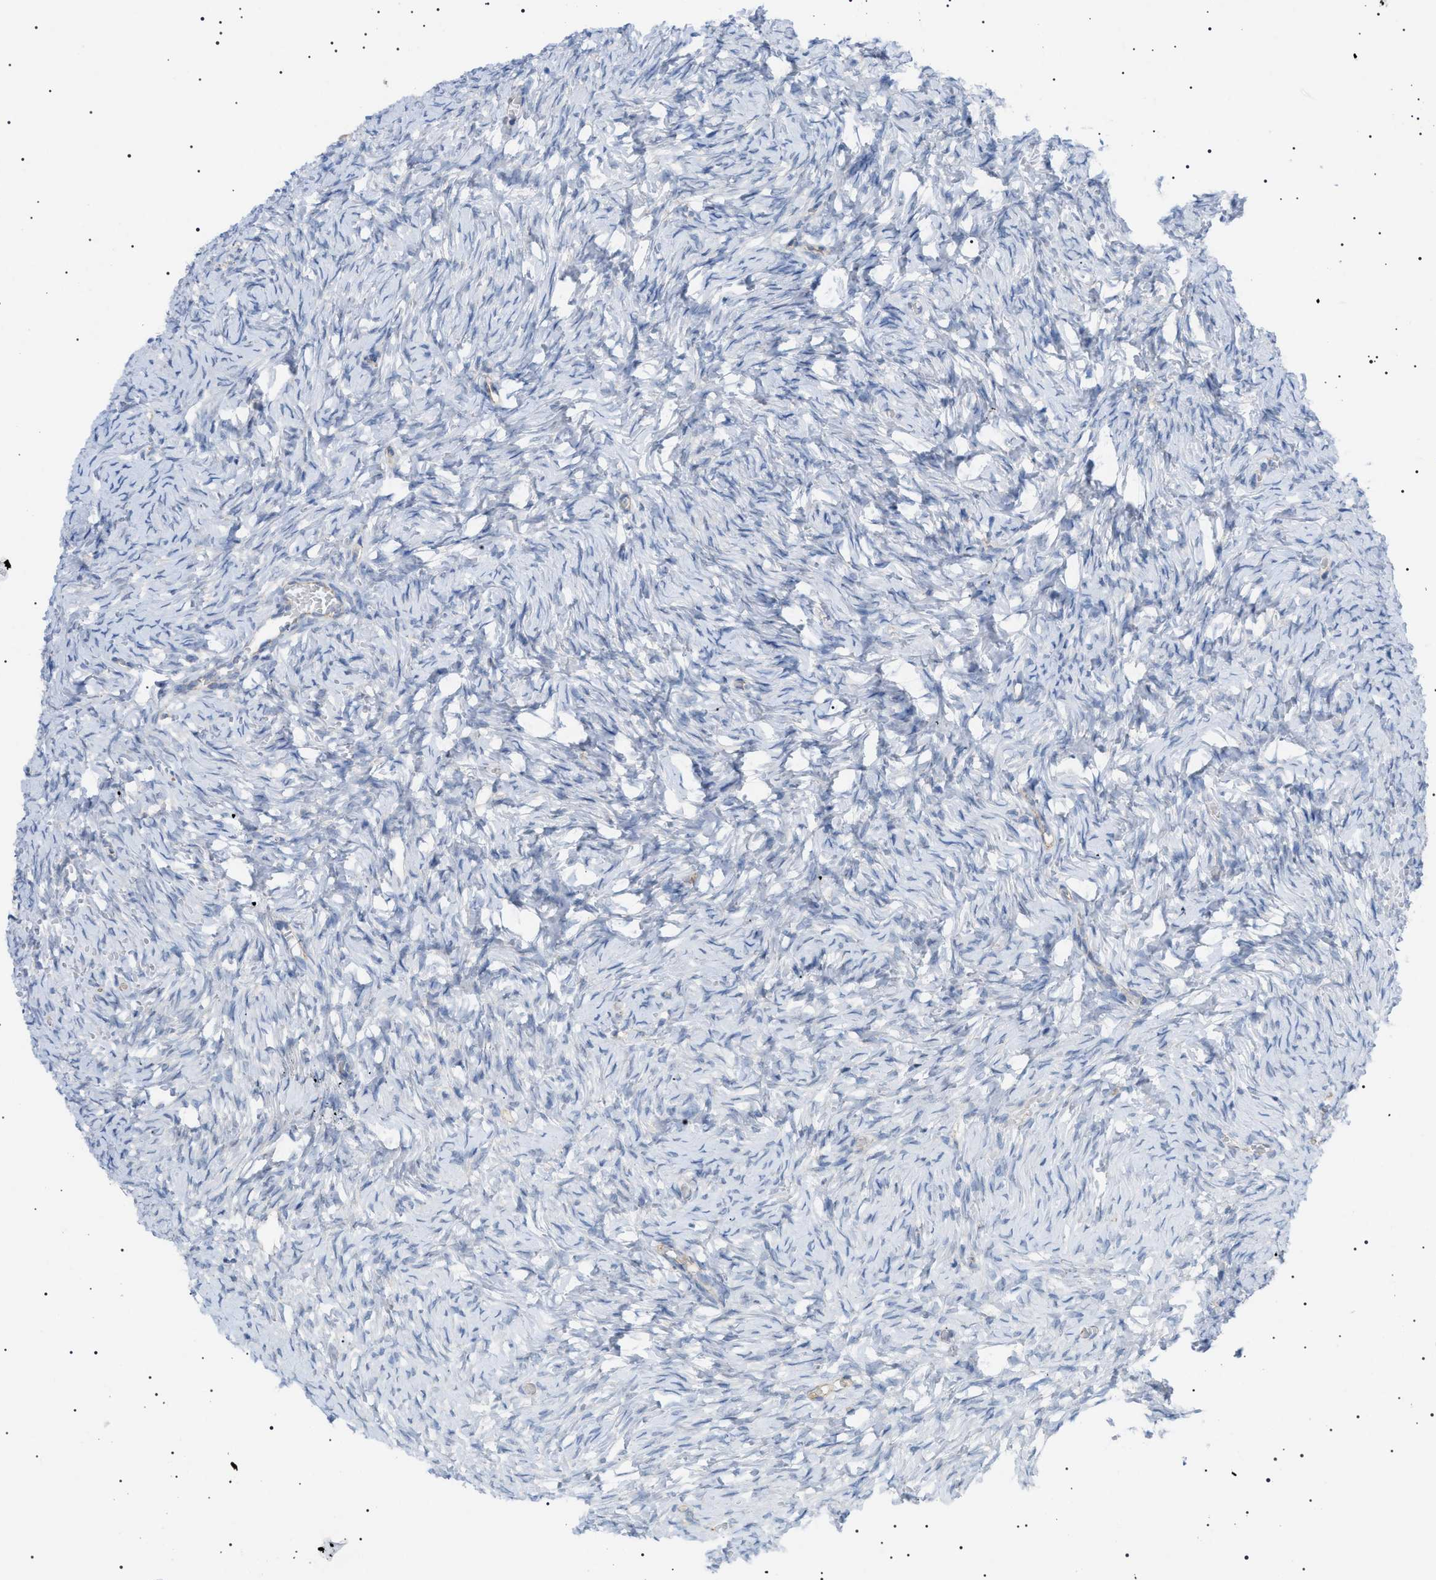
{"staining": {"intensity": "negative", "quantity": "none", "location": "none"}, "tissue": "ovary", "cell_type": "Ovarian stroma cells", "image_type": "normal", "snomed": [{"axis": "morphology", "description": "Normal tissue, NOS"}, {"axis": "topography", "description": "Ovary"}], "caption": "A high-resolution micrograph shows immunohistochemistry (IHC) staining of normal ovary, which displays no significant positivity in ovarian stroma cells. Brightfield microscopy of immunohistochemistry (IHC) stained with DAB (brown) and hematoxylin (blue), captured at high magnification.", "gene": "ADAMTS1", "patient": {"sex": "female", "age": 27}}